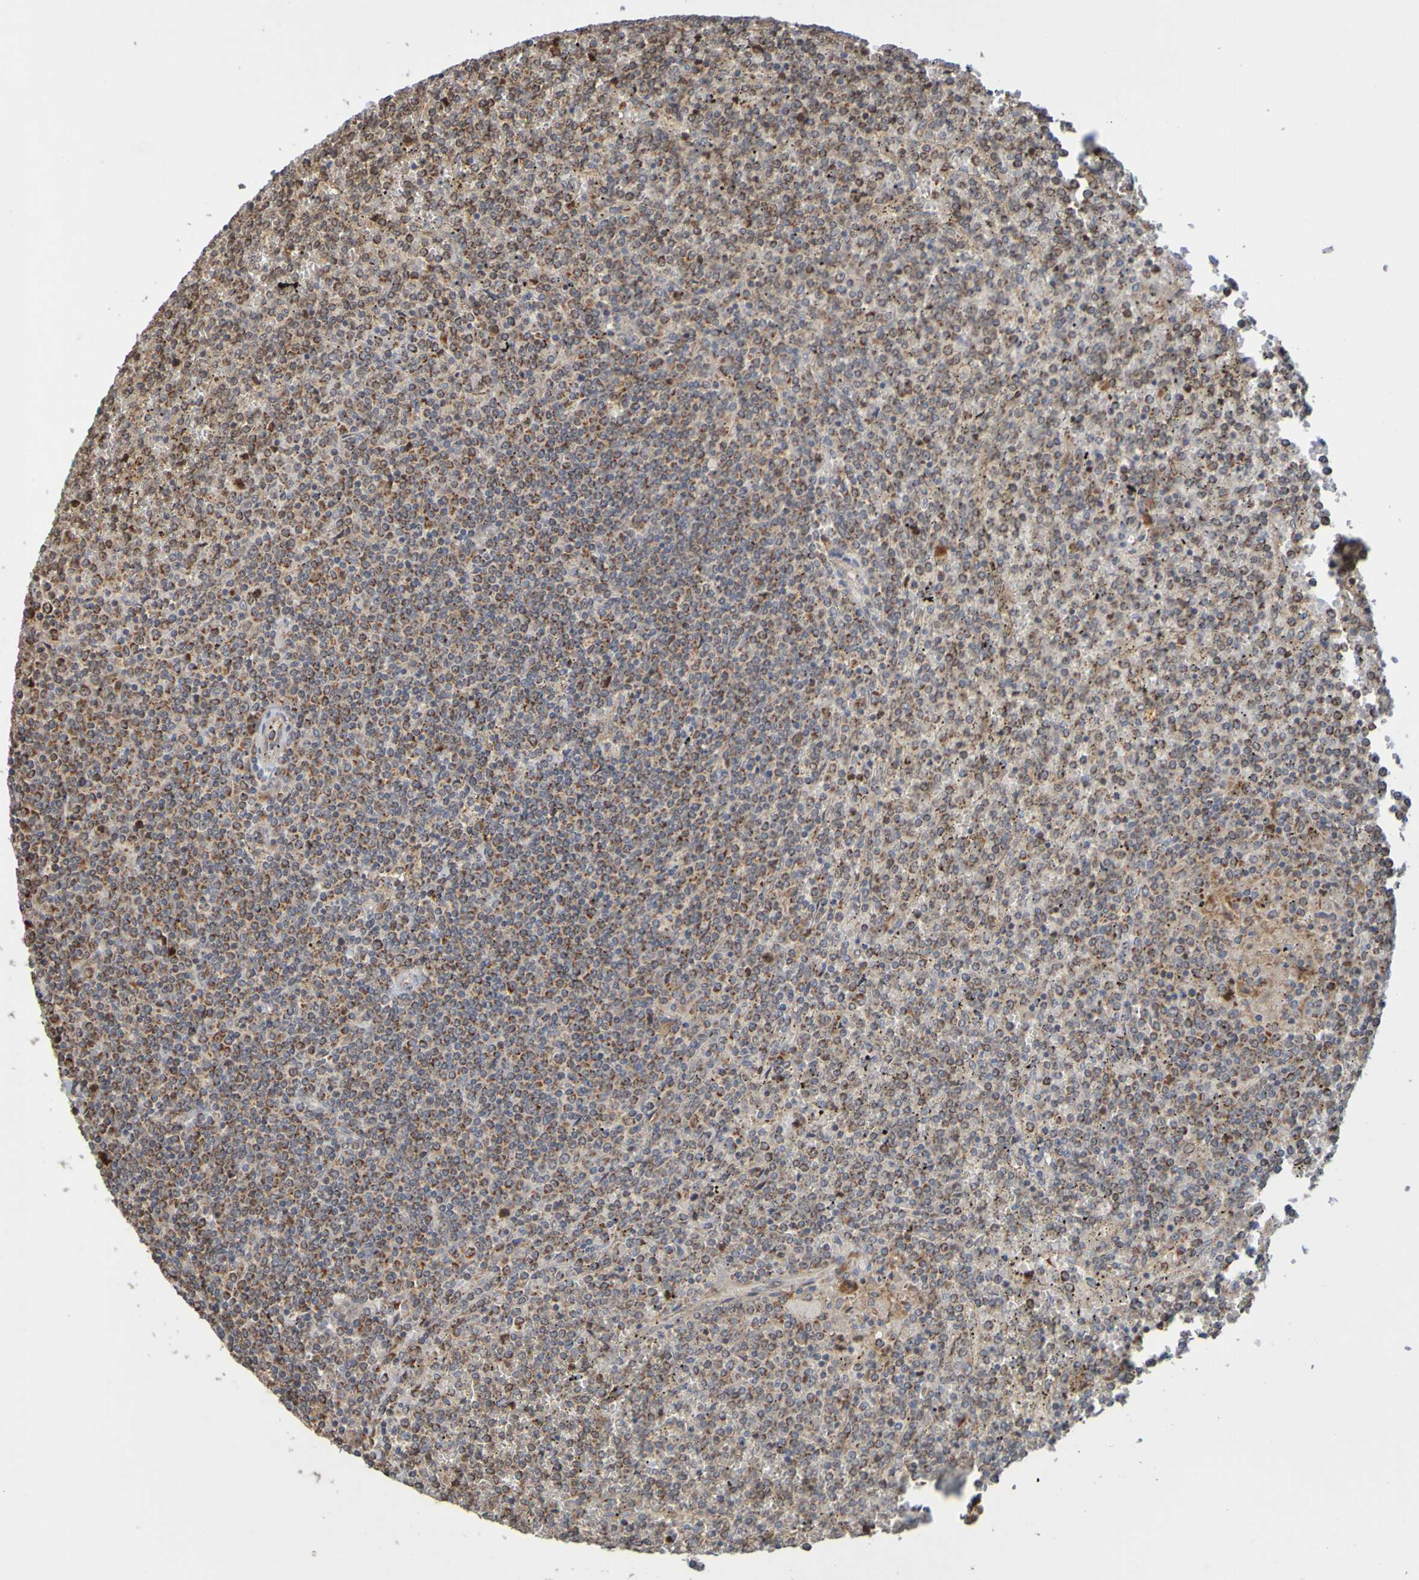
{"staining": {"intensity": "moderate", "quantity": ">75%", "location": "cytoplasmic/membranous"}, "tissue": "lymphoma", "cell_type": "Tumor cells", "image_type": "cancer", "snomed": [{"axis": "morphology", "description": "Malignant lymphoma, non-Hodgkin's type, Low grade"}, {"axis": "topography", "description": "Spleen"}], "caption": "Moderate cytoplasmic/membranous expression for a protein is seen in approximately >75% of tumor cells of malignant lymphoma, non-Hodgkin's type (low-grade) using IHC.", "gene": "TMBIM1", "patient": {"sex": "female", "age": 19}}